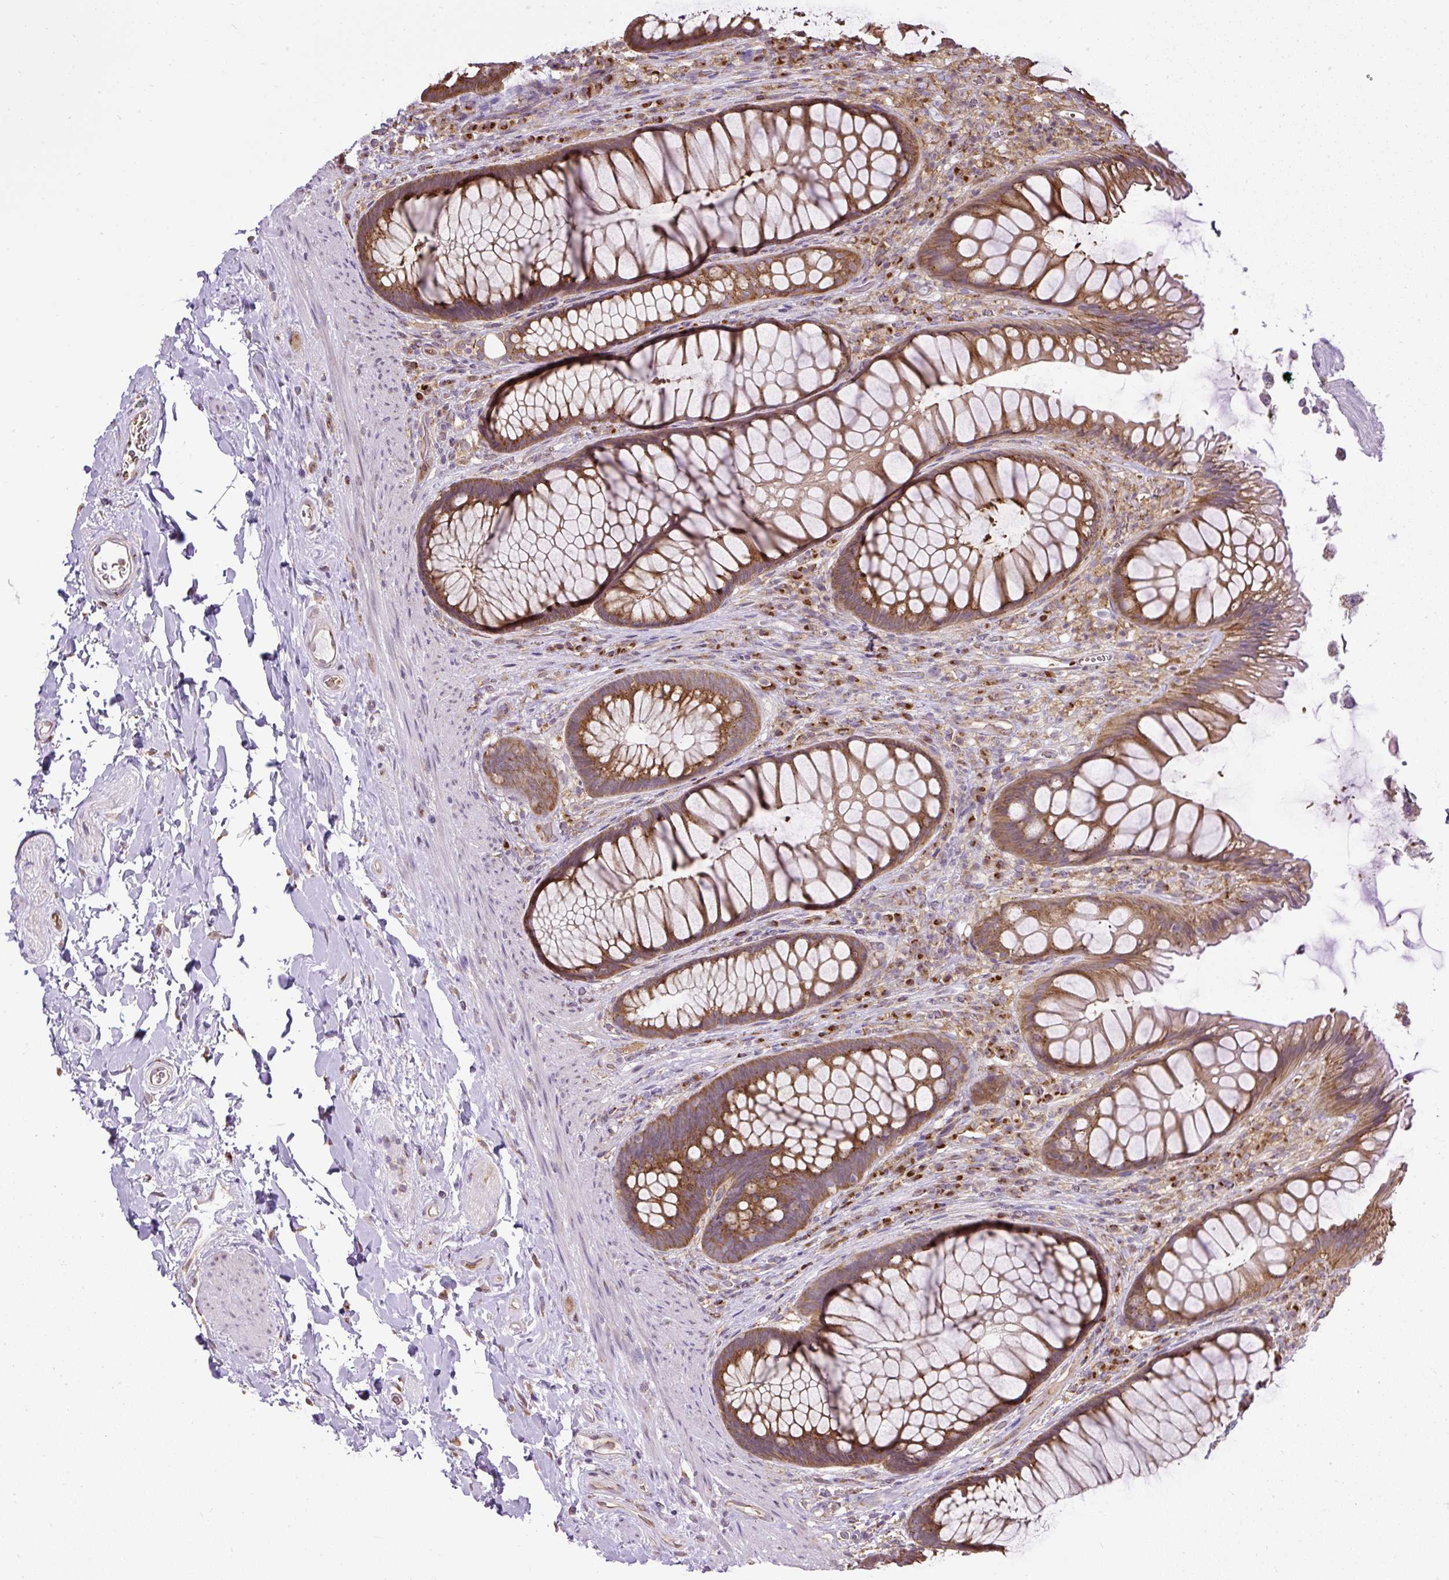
{"staining": {"intensity": "moderate", "quantity": ">75%", "location": "cytoplasmic/membranous"}, "tissue": "rectum", "cell_type": "Glandular cells", "image_type": "normal", "snomed": [{"axis": "morphology", "description": "Normal tissue, NOS"}, {"axis": "topography", "description": "Rectum"}], "caption": "Glandular cells reveal moderate cytoplasmic/membranous positivity in about >75% of cells in normal rectum.", "gene": "SMC4", "patient": {"sex": "male", "age": 53}}